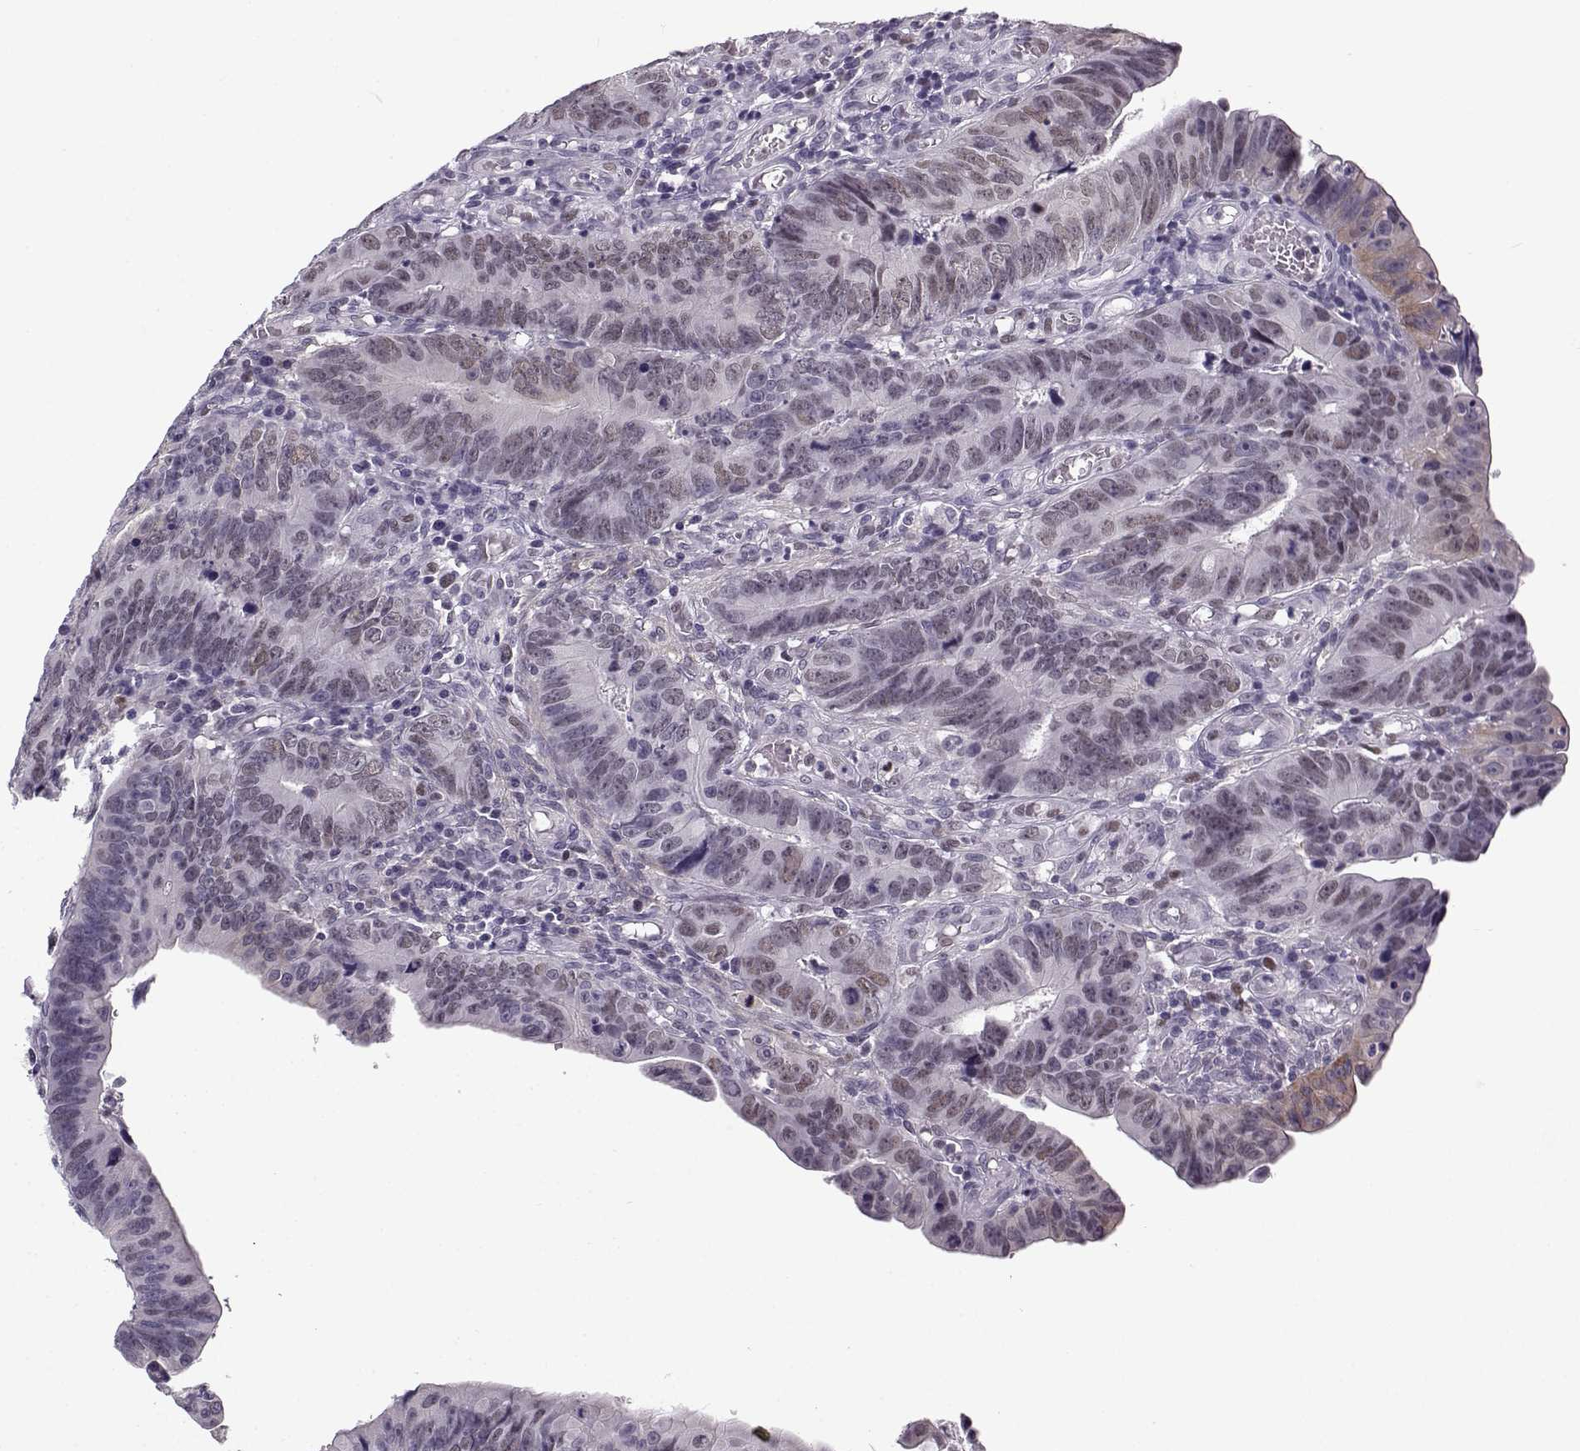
{"staining": {"intensity": "weak", "quantity": "<25%", "location": "nuclear"}, "tissue": "colorectal cancer", "cell_type": "Tumor cells", "image_type": "cancer", "snomed": [{"axis": "morphology", "description": "Adenocarcinoma, NOS"}, {"axis": "topography", "description": "Colon"}], "caption": "IHC histopathology image of neoplastic tissue: human colorectal cancer stained with DAB (3,3'-diaminobenzidine) shows no significant protein positivity in tumor cells.", "gene": "BACH1", "patient": {"sex": "female", "age": 87}}